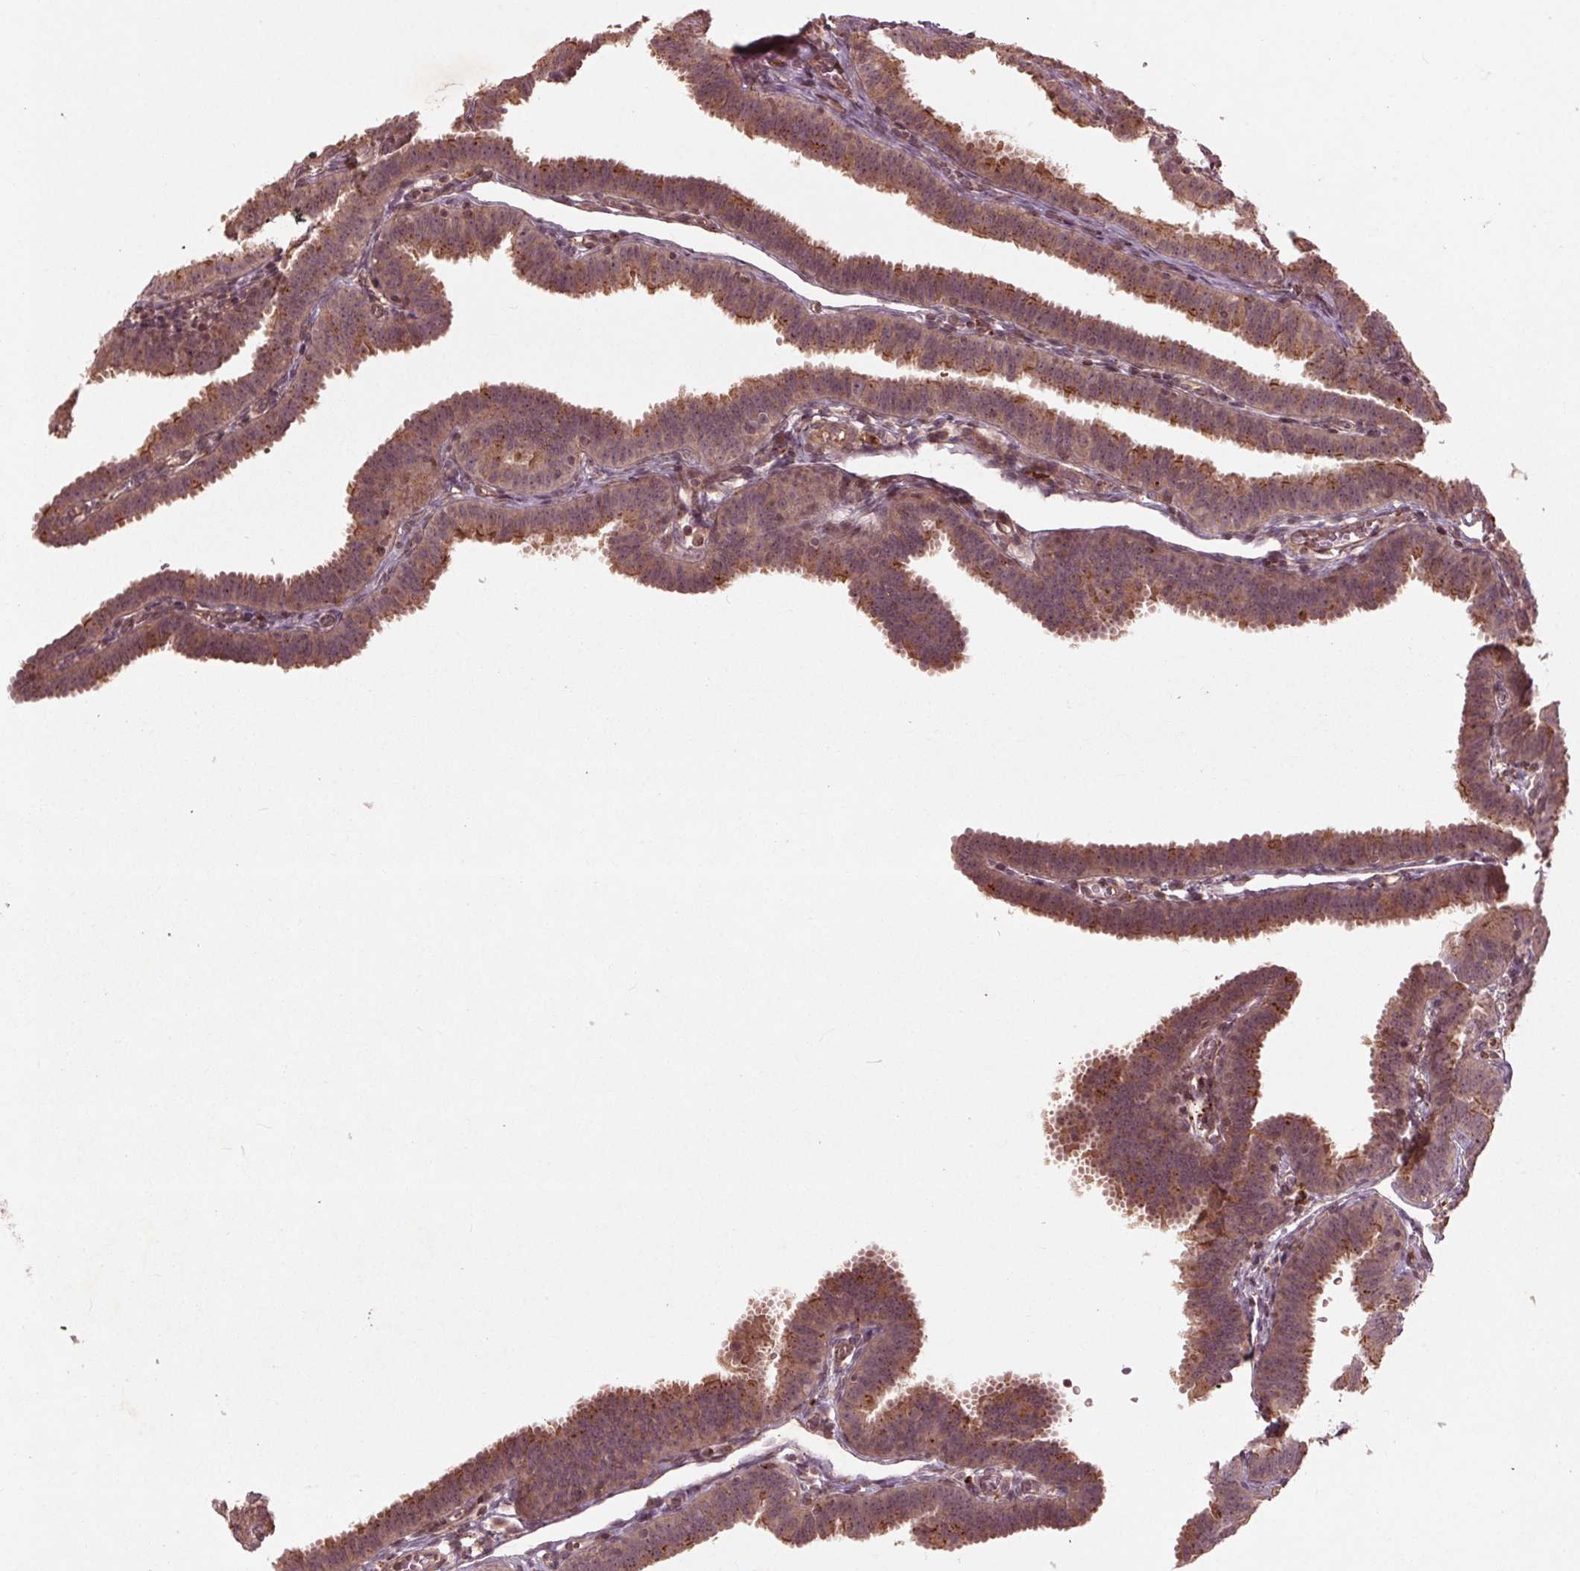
{"staining": {"intensity": "moderate", "quantity": "25%-75%", "location": "cytoplasmic/membranous"}, "tissue": "fallopian tube", "cell_type": "Glandular cells", "image_type": "normal", "snomed": [{"axis": "morphology", "description": "Normal tissue, NOS"}, {"axis": "topography", "description": "Fallopian tube"}], "caption": "Immunohistochemical staining of benign fallopian tube exhibits medium levels of moderate cytoplasmic/membranous positivity in approximately 25%-75% of glandular cells.", "gene": "CDKL4", "patient": {"sex": "female", "age": 25}}